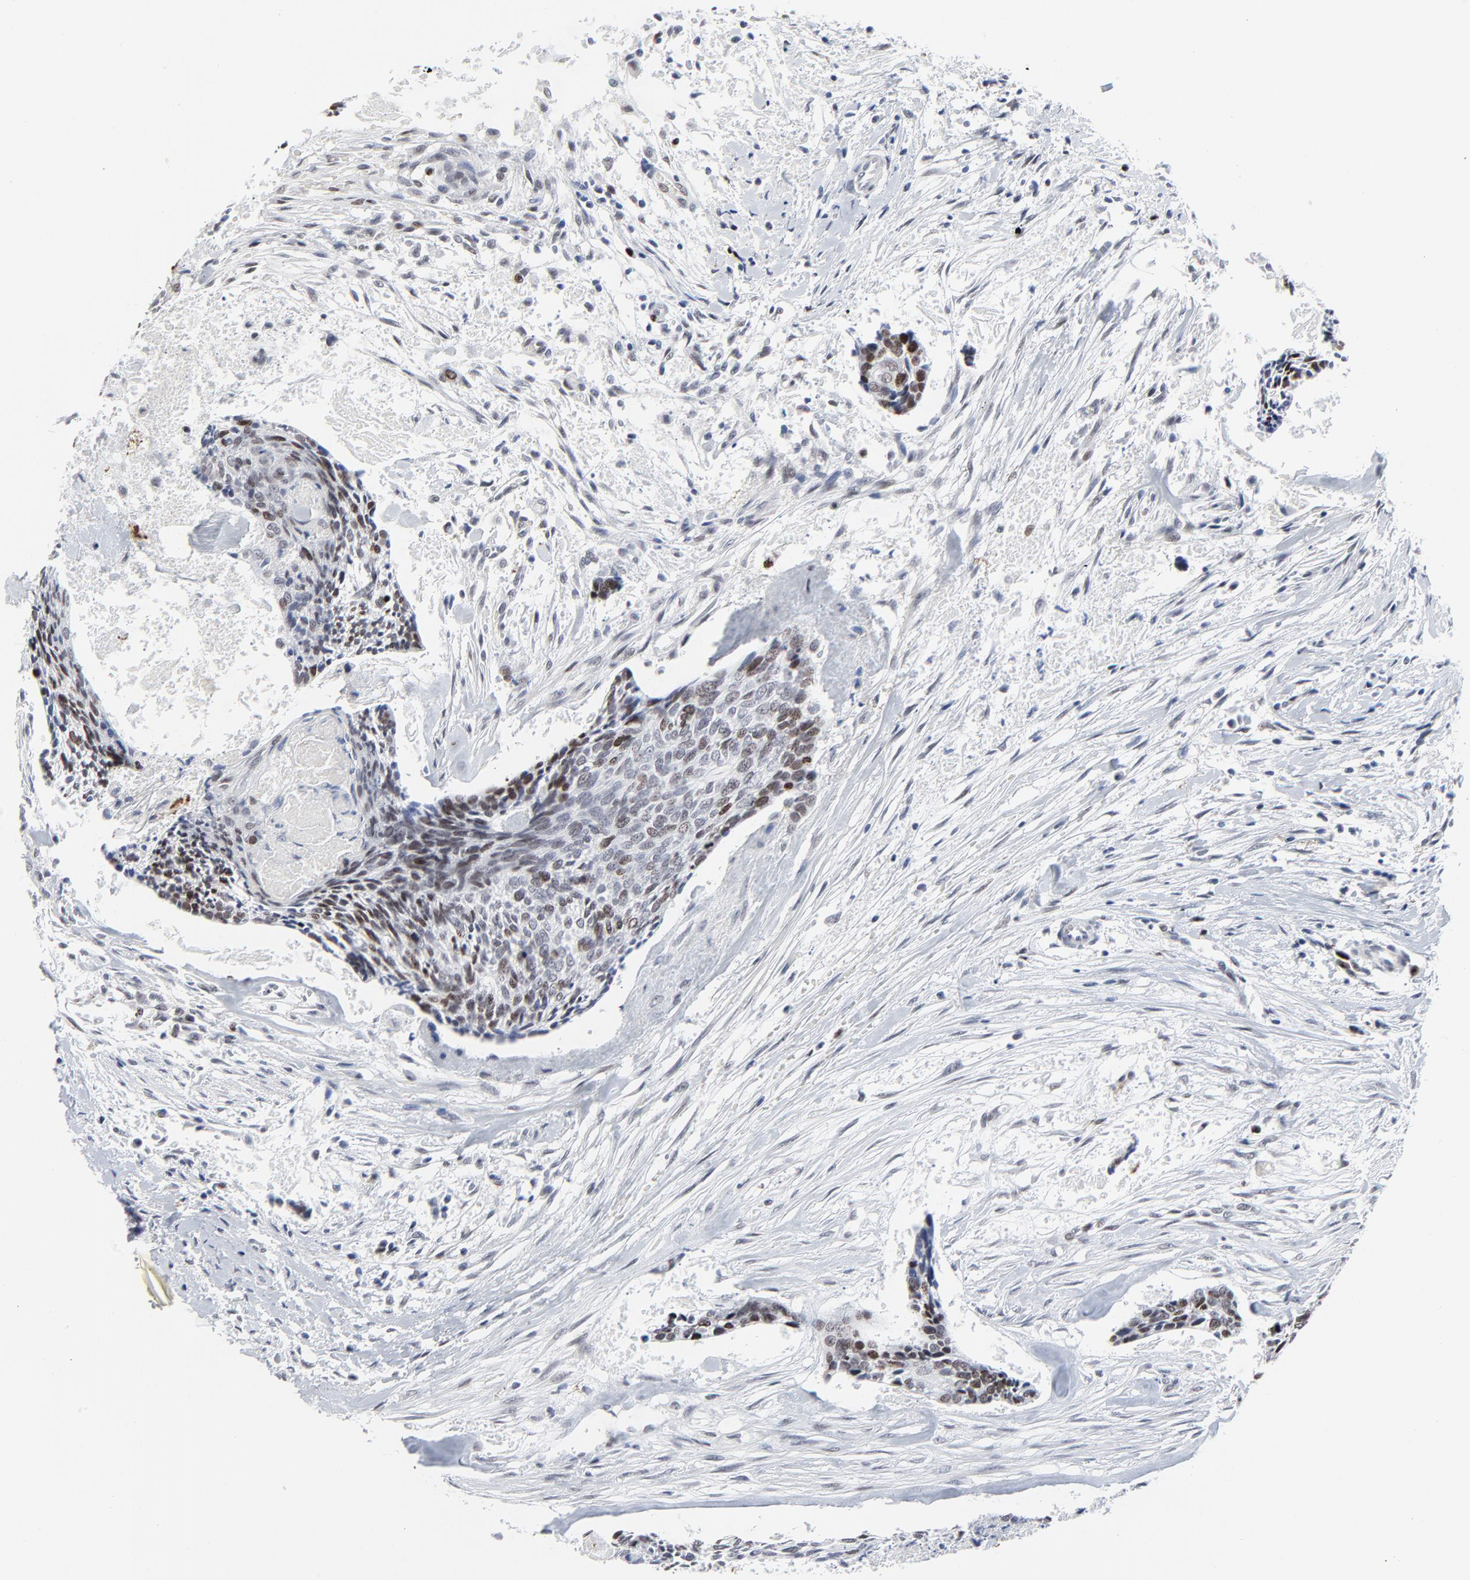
{"staining": {"intensity": "moderate", "quantity": "25%-75%", "location": "nuclear"}, "tissue": "head and neck cancer", "cell_type": "Tumor cells", "image_type": "cancer", "snomed": [{"axis": "morphology", "description": "Squamous cell carcinoma, NOS"}, {"axis": "topography", "description": "Salivary gland"}, {"axis": "topography", "description": "Head-Neck"}], "caption": "Tumor cells demonstrate medium levels of moderate nuclear expression in about 25%-75% of cells in squamous cell carcinoma (head and neck). (DAB (3,3'-diaminobenzidine) IHC with brightfield microscopy, high magnification).", "gene": "ZNF589", "patient": {"sex": "male", "age": 70}}